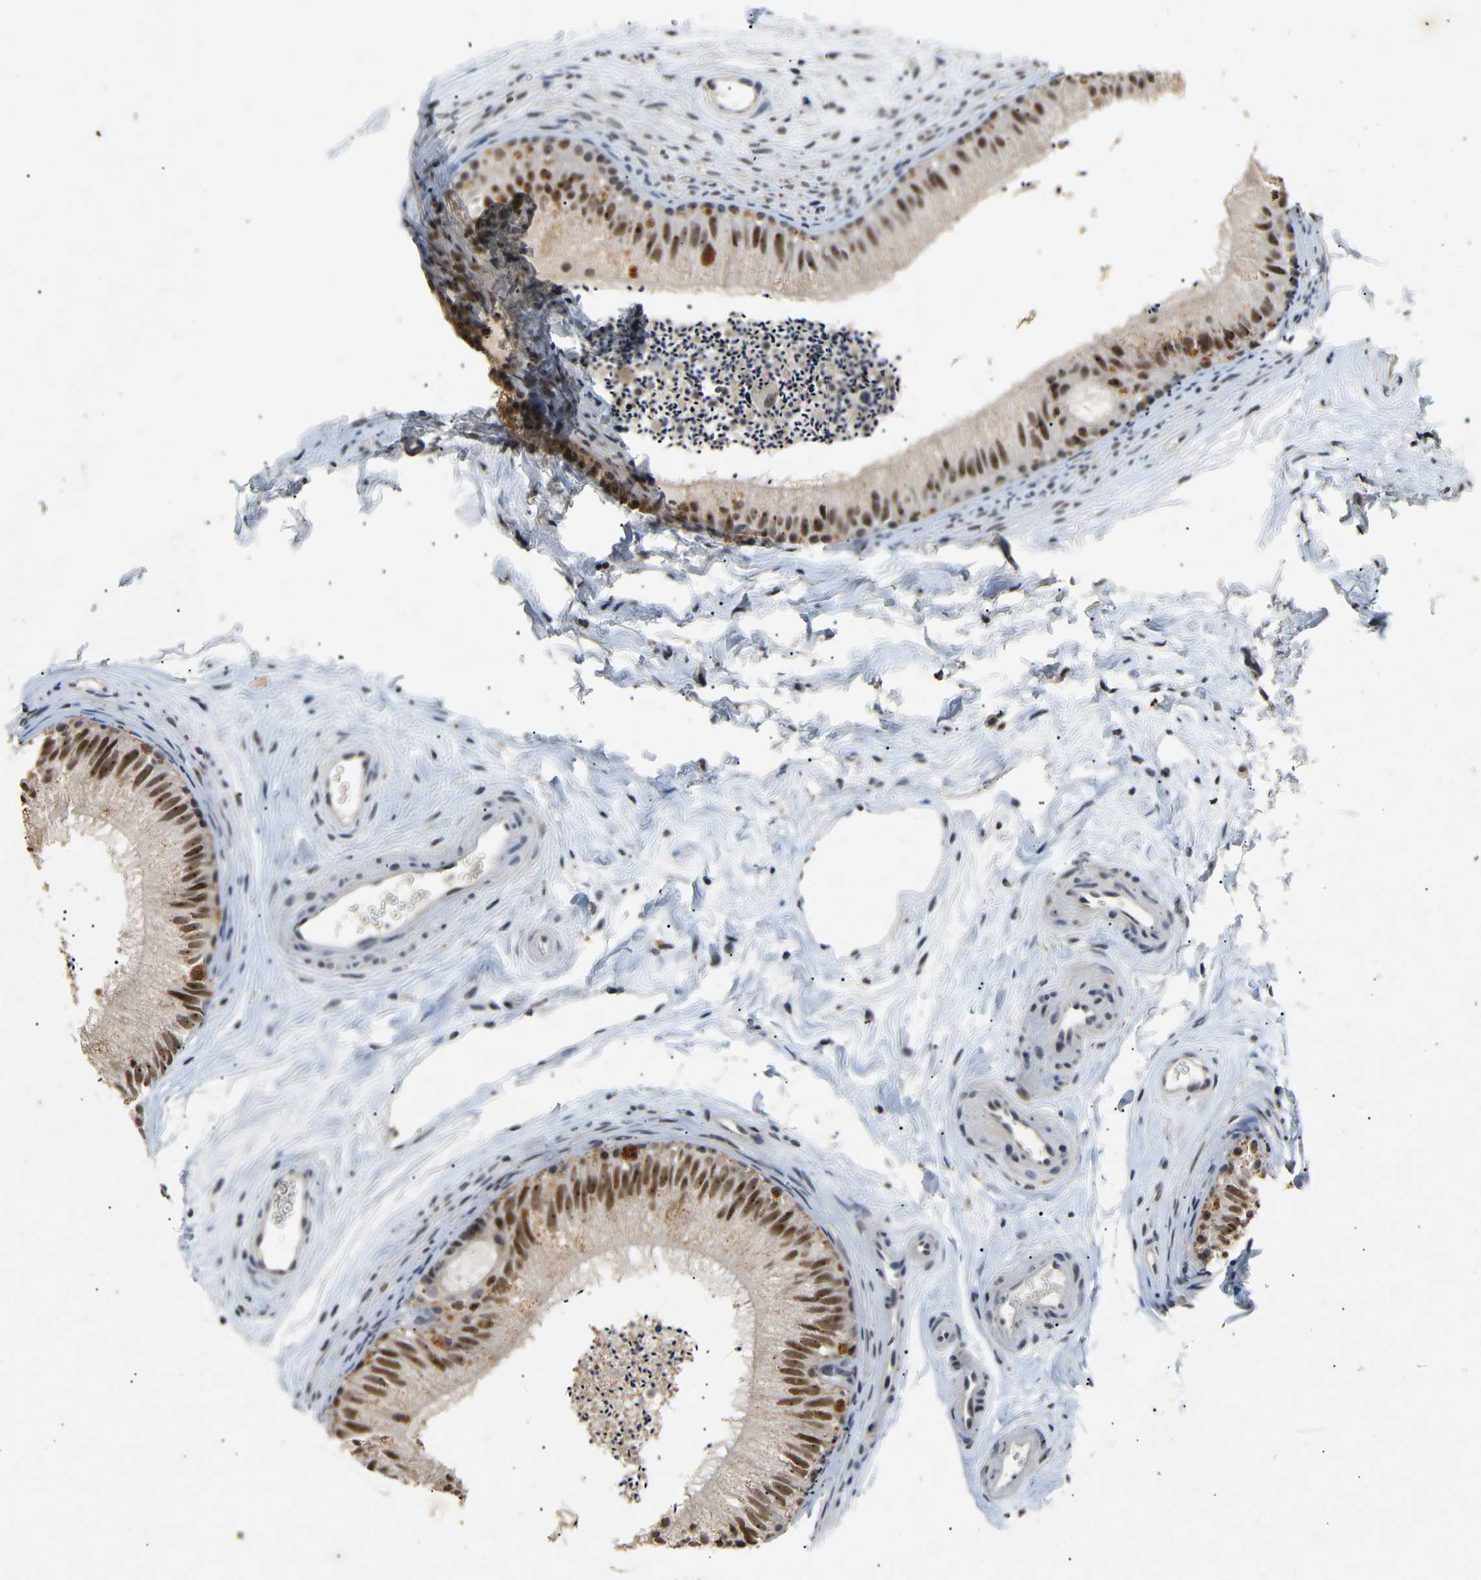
{"staining": {"intensity": "moderate", "quantity": ">75%", "location": "nuclear"}, "tissue": "epididymis", "cell_type": "Glandular cells", "image_type": "normal", "snomed": [{"axis": "morphology", "description": "Normal tissue, NOS"}, {"axis": "topography", "description": "Epididymis"}], "caption": "A high-resolution micrograph shows immunohistochemistry staining of benign epididymis, which displays moderate nuclear positivity in about >75% of glandular cells.", "gene": "PARN", "patient": {"sex": "male", "age": 56}}